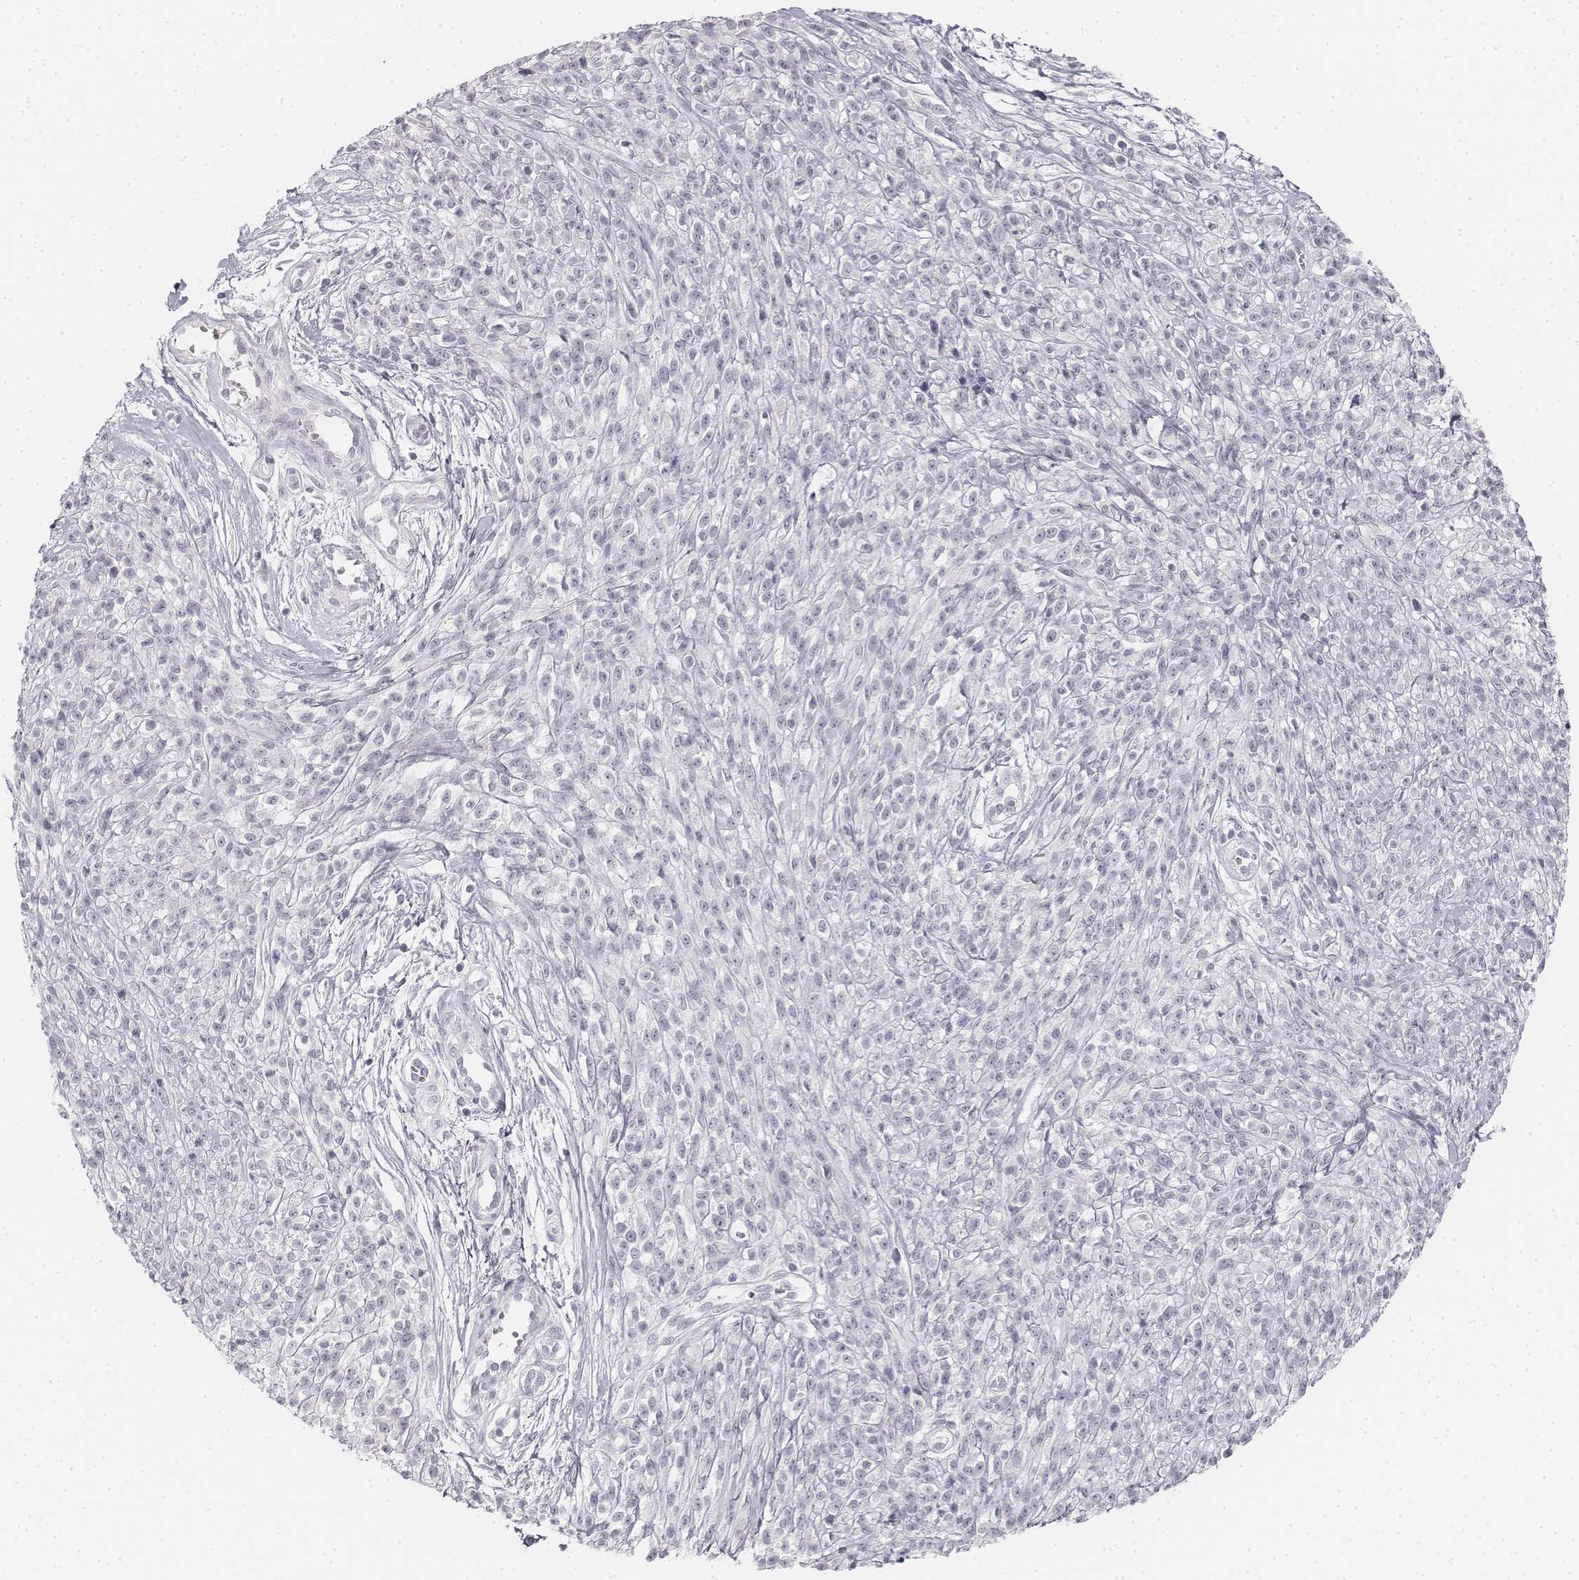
{"staining": {"intensity": "negative", "quantity": "none", "location": "none"}, "tissue": "melanoma", "cell_type": "Tumor cells", "image_type": "cancer", "snomed": [{"axis": "morphology", "description": "Malignant melanoma, NOS"}, {"axis": "topography", "description": "Skin"}, {"axis": "topography", "description": "Skin of trunk"}], "caption": "This is an IHC photomicrograph of melanoma. There is no expression in tumor cells.", "gene": "DSG4", "patient": {"sex": "male", "age": 74}}